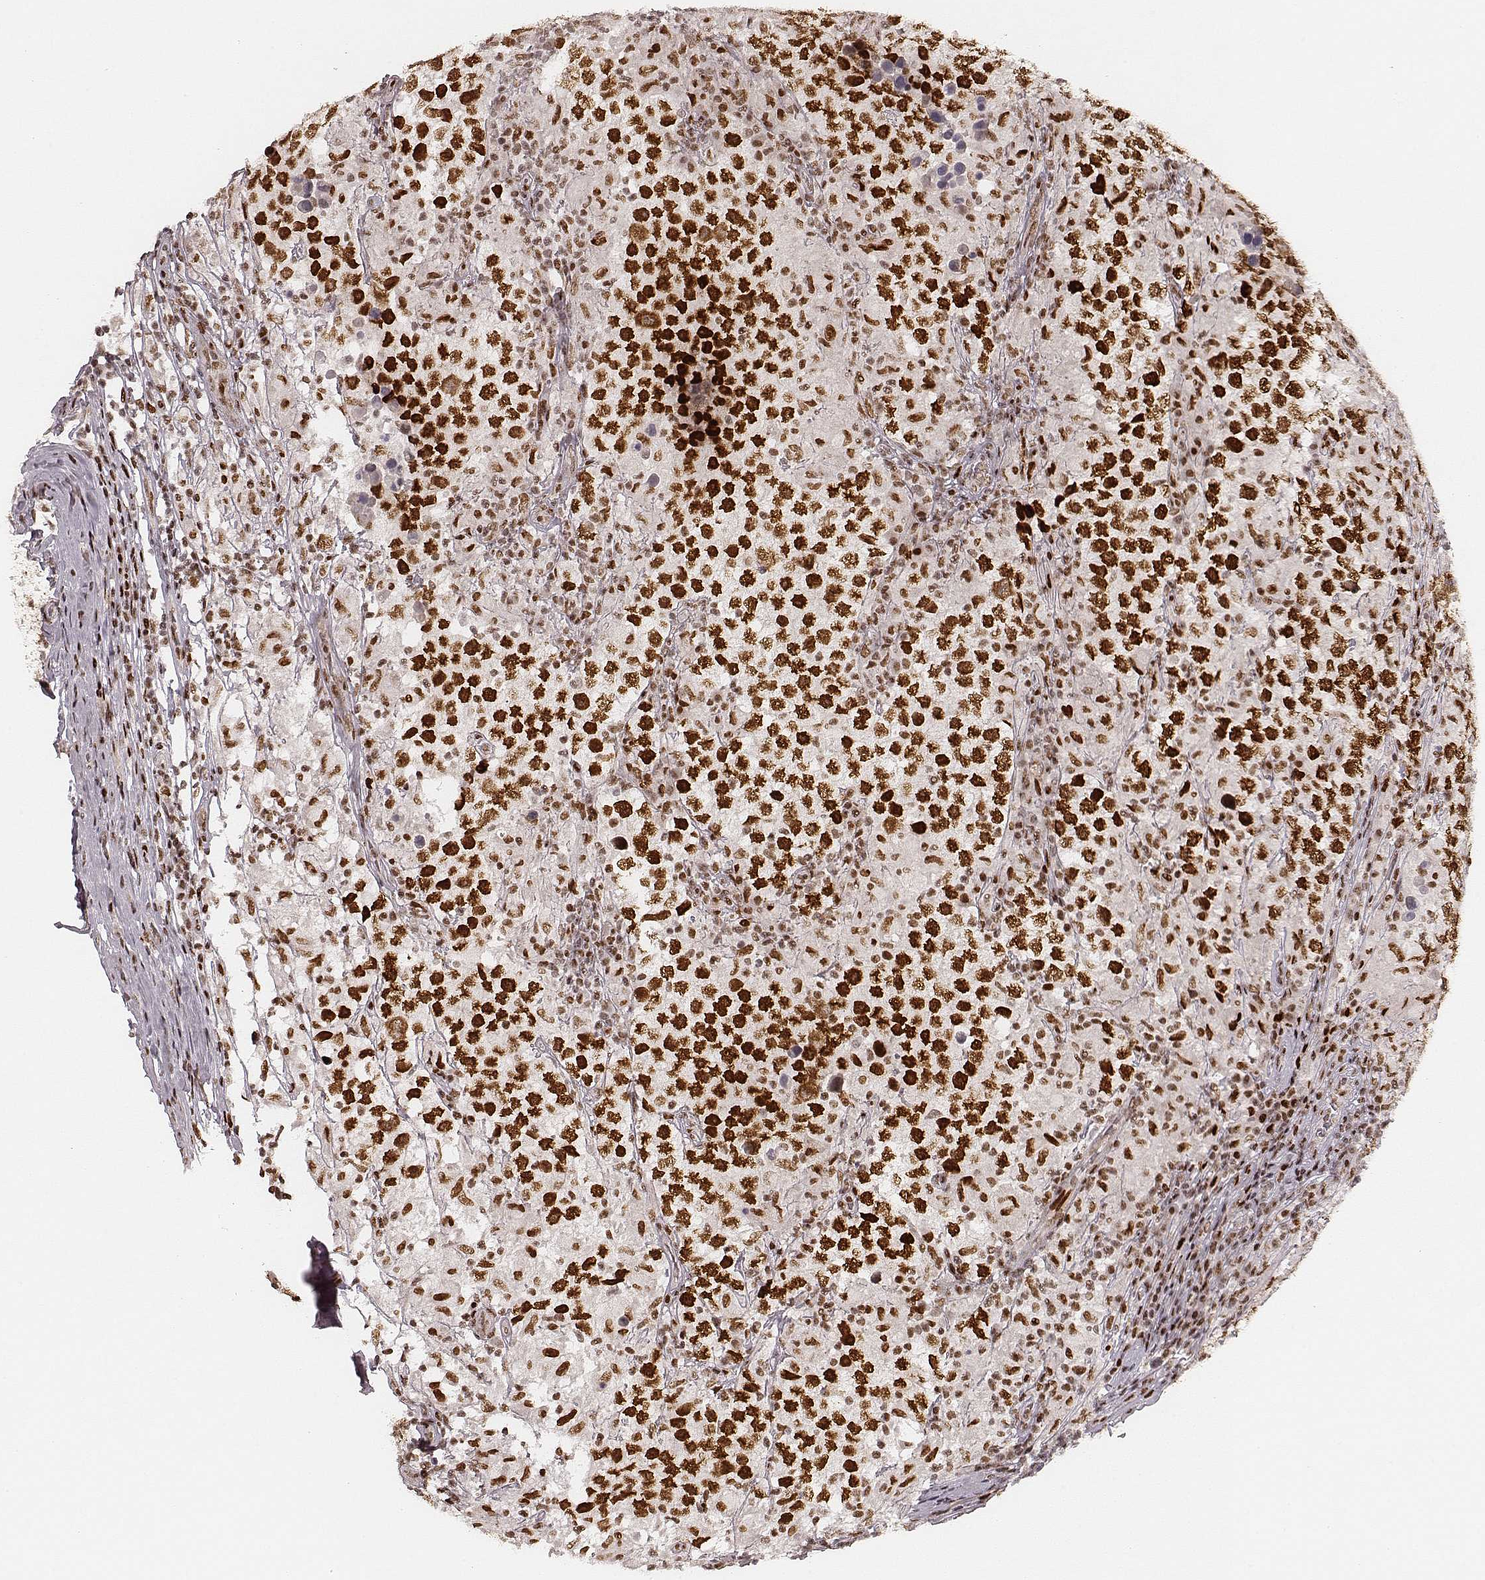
{"staining": {"intensity": "strong", "quantity": ">75%", "location": "nuclear"}, "tissue": "testis cancer", "cell_type": "Tumor cells", "image_type": "cancer", "snomed": [{"axis": "morphology", "description": "Seminoma, NOS"}, {"axis": "morphology", "description": "Carcinoma, Embryonal, NOS"}, {"axis": "topography", "description": "Testis"}], "caption": "Protein analysis of testis cancer tissue exhibits strong nuclear expression in approximately >75% of tumor cells. The staining is performed using DAB brown chromogen to label protein expression. The nuclei are counter-stained blue using hematoxylin.", "gene": "HNRNPC", "patient": {"sex": "male", "age": 41}}